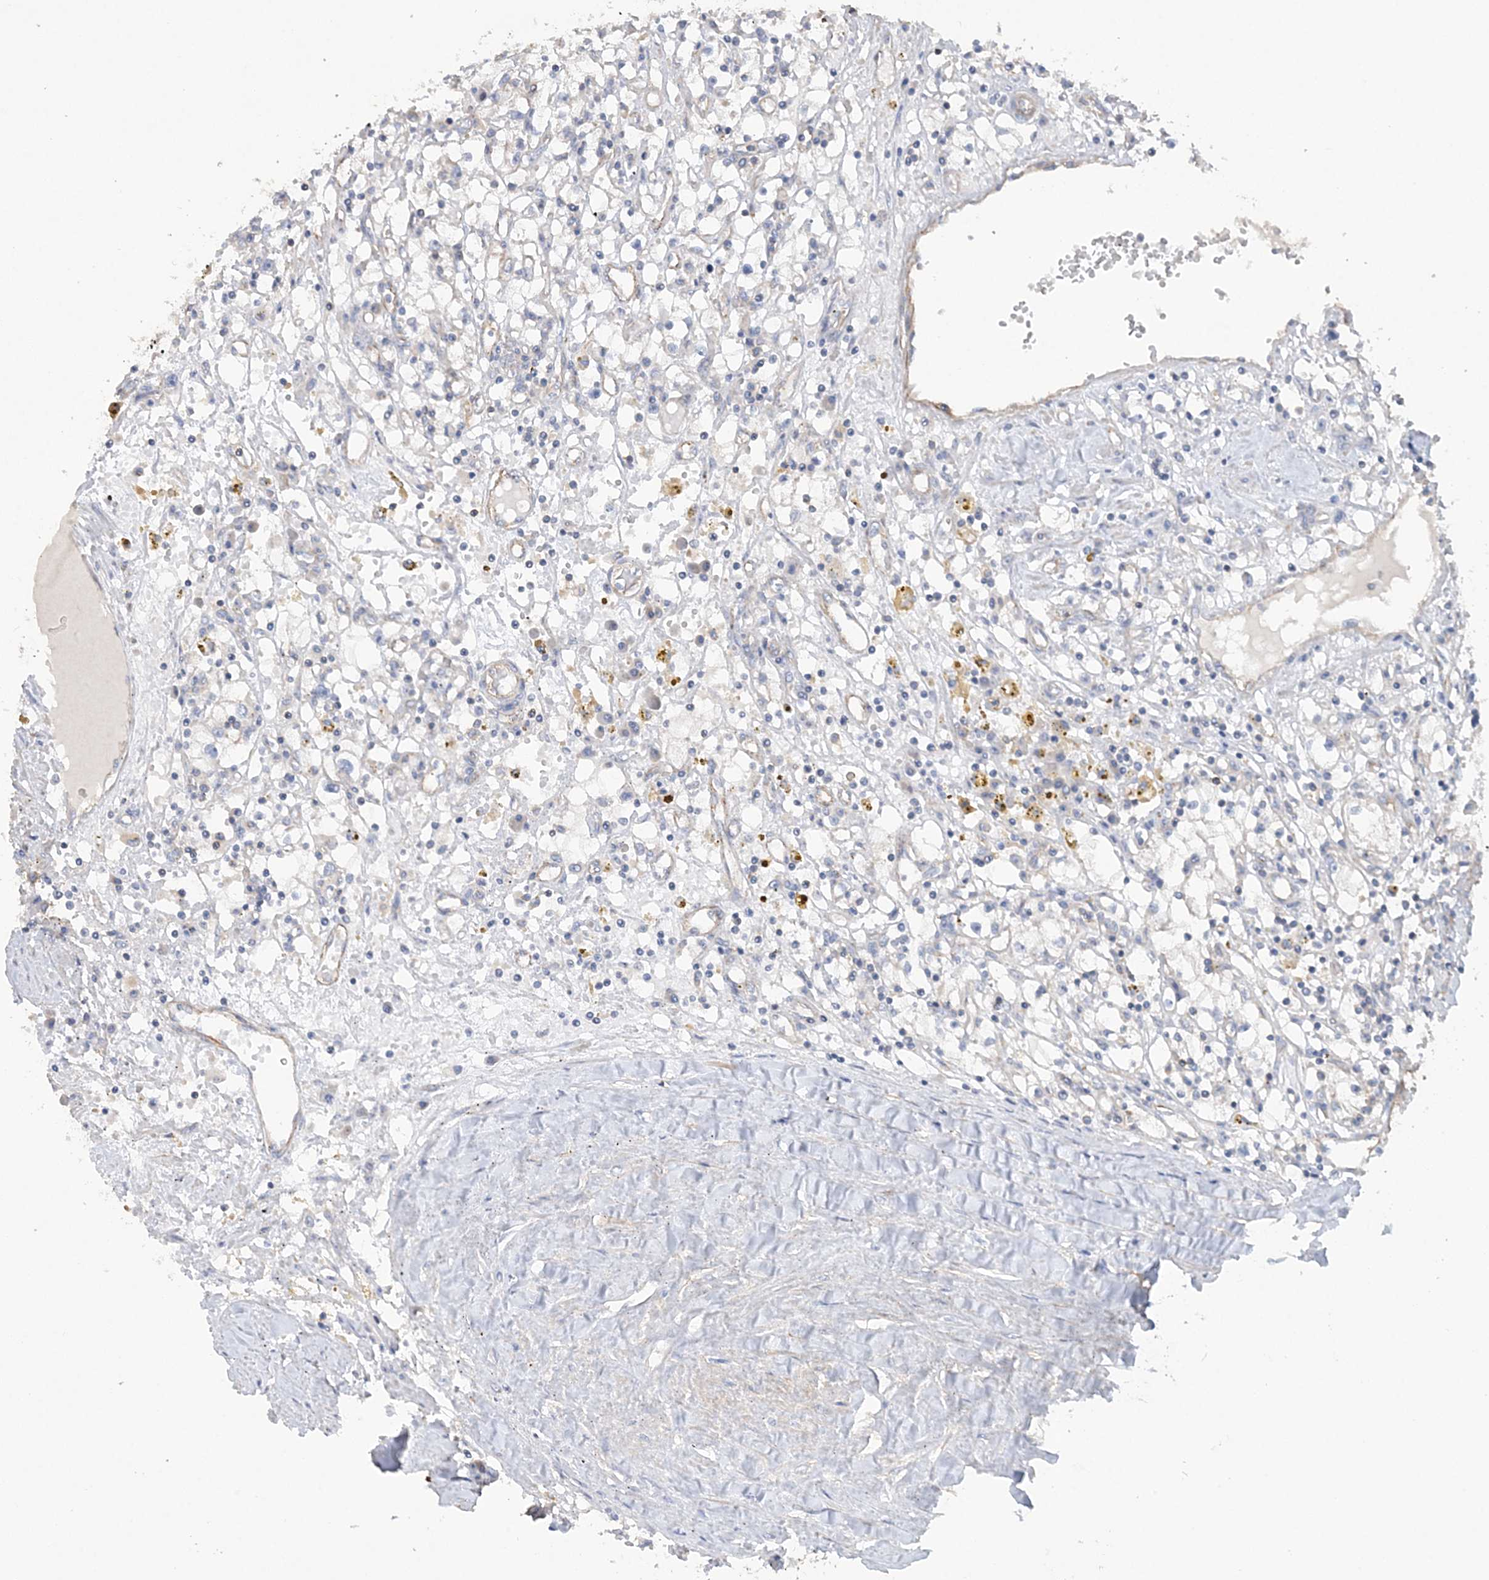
{"staining": {"intensity": "negative", "quantity": "none", "location": "none"}, "tissue": "renal cancer", "cell_type": "Tumor cells", "image_type": "cancer", "snomed": [{"axis": "morphology", "description": "Adenocarcinoma, NOS"}, {"axis": "topography", "description": "Kidney"}], "caption": "Protein analysis of renal cancer (adenocarcinoma) exhibits no significant expression in tumor cells. Nuclei are stained in blue.", "gene": "PIGC", "patient": {"sex": "male", "age": 56}}